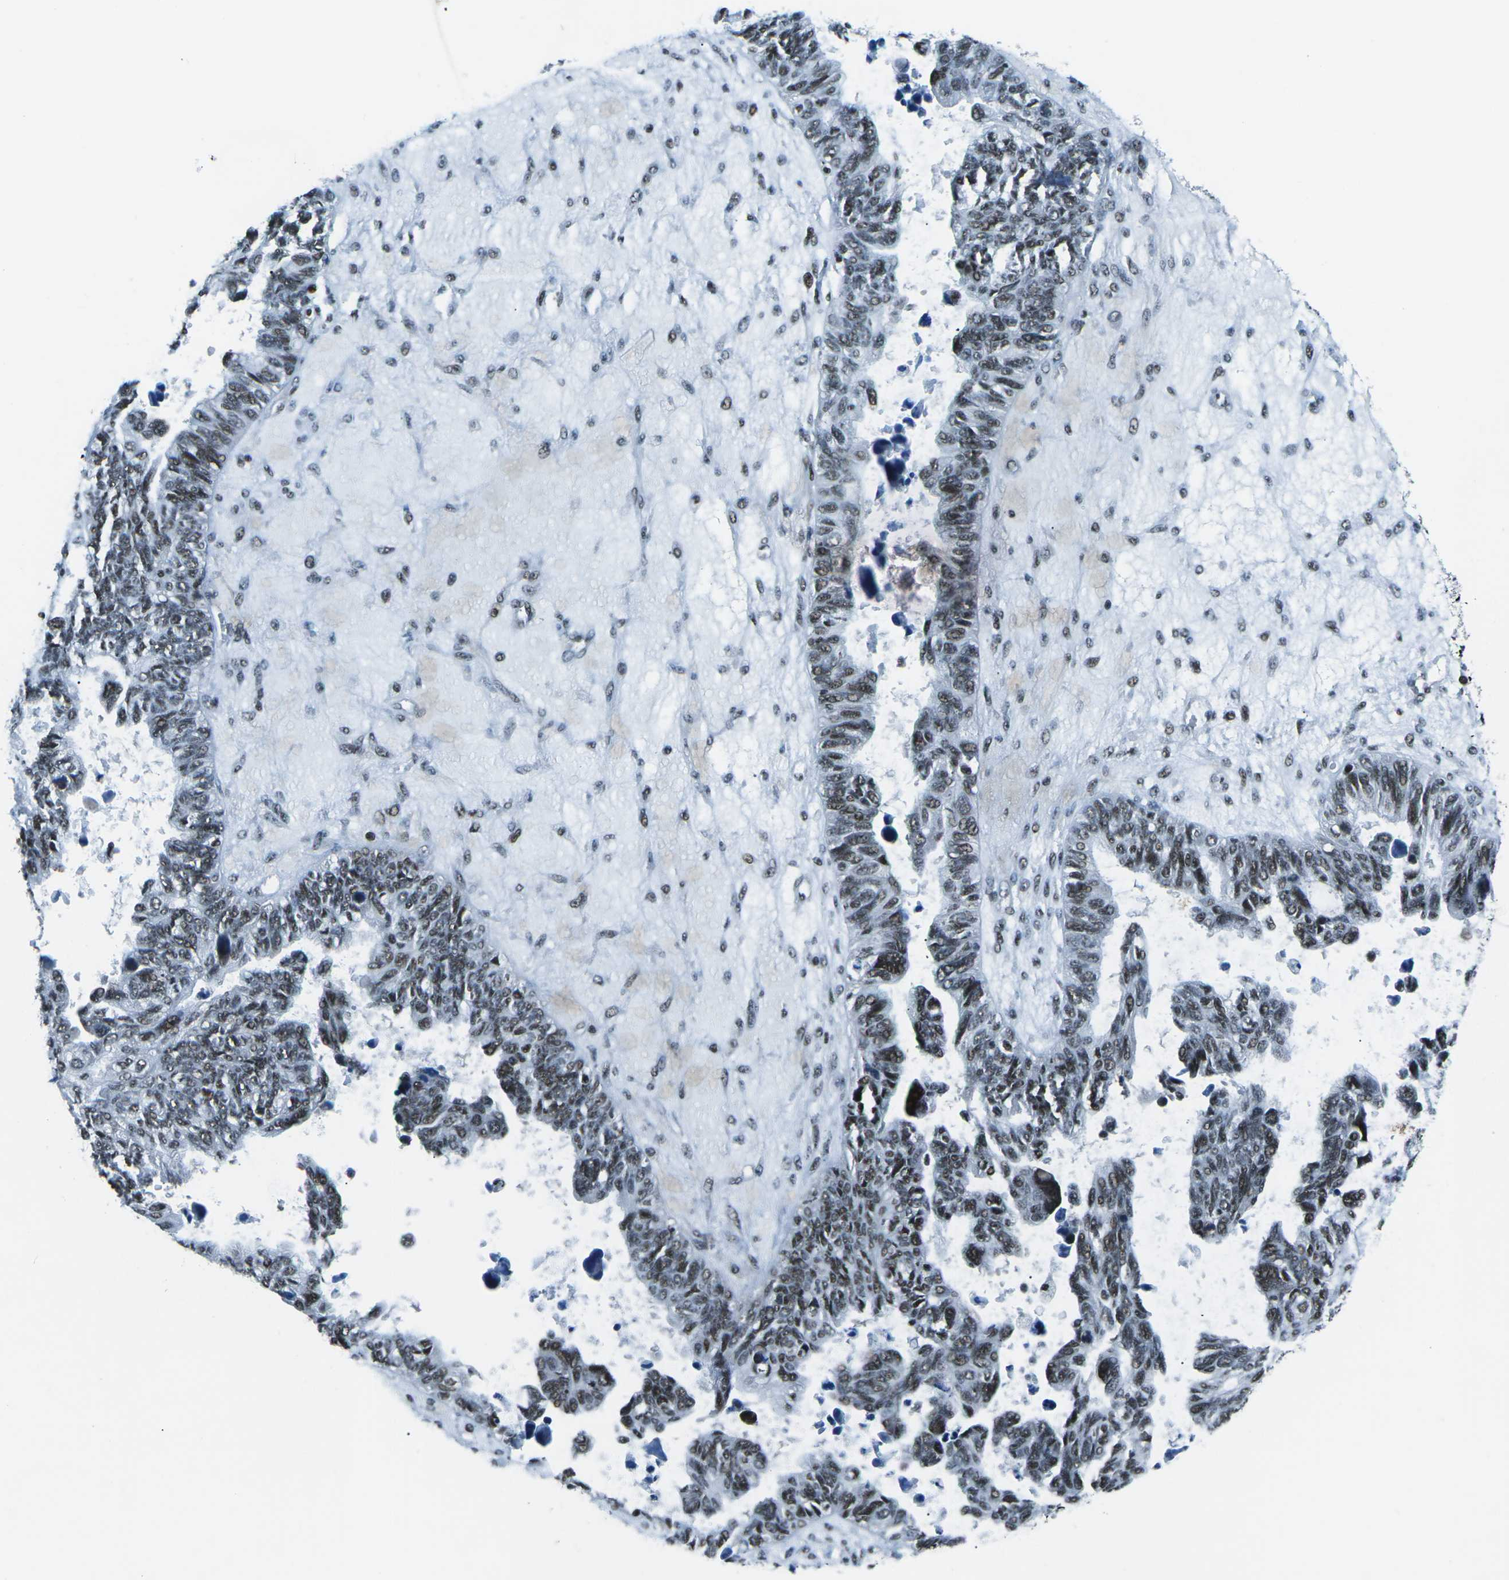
{"staining": {"intensity": "weak", "quantity": ">75%", "location": "nuclear"}, "tissue": "ovarian cancer", "cell_type": "Tumor cells", "image_type": "cancer", "snomed": [{"axis": "morphology", "description": "Cystadenocarcinoma, serous, NOS"}, {"axis": "topography", "description": "Ovary"}], "caption": "A brown stain shows weak nuclear positivity of a protein in ovarian cancer (serous cystadenocarcinoma) tumor cells. Ihc stains the protein of interest in brown and the nuclei are stained blue.", "gene": "RBL2", "patient": {"sex": "female", "age": 79}}